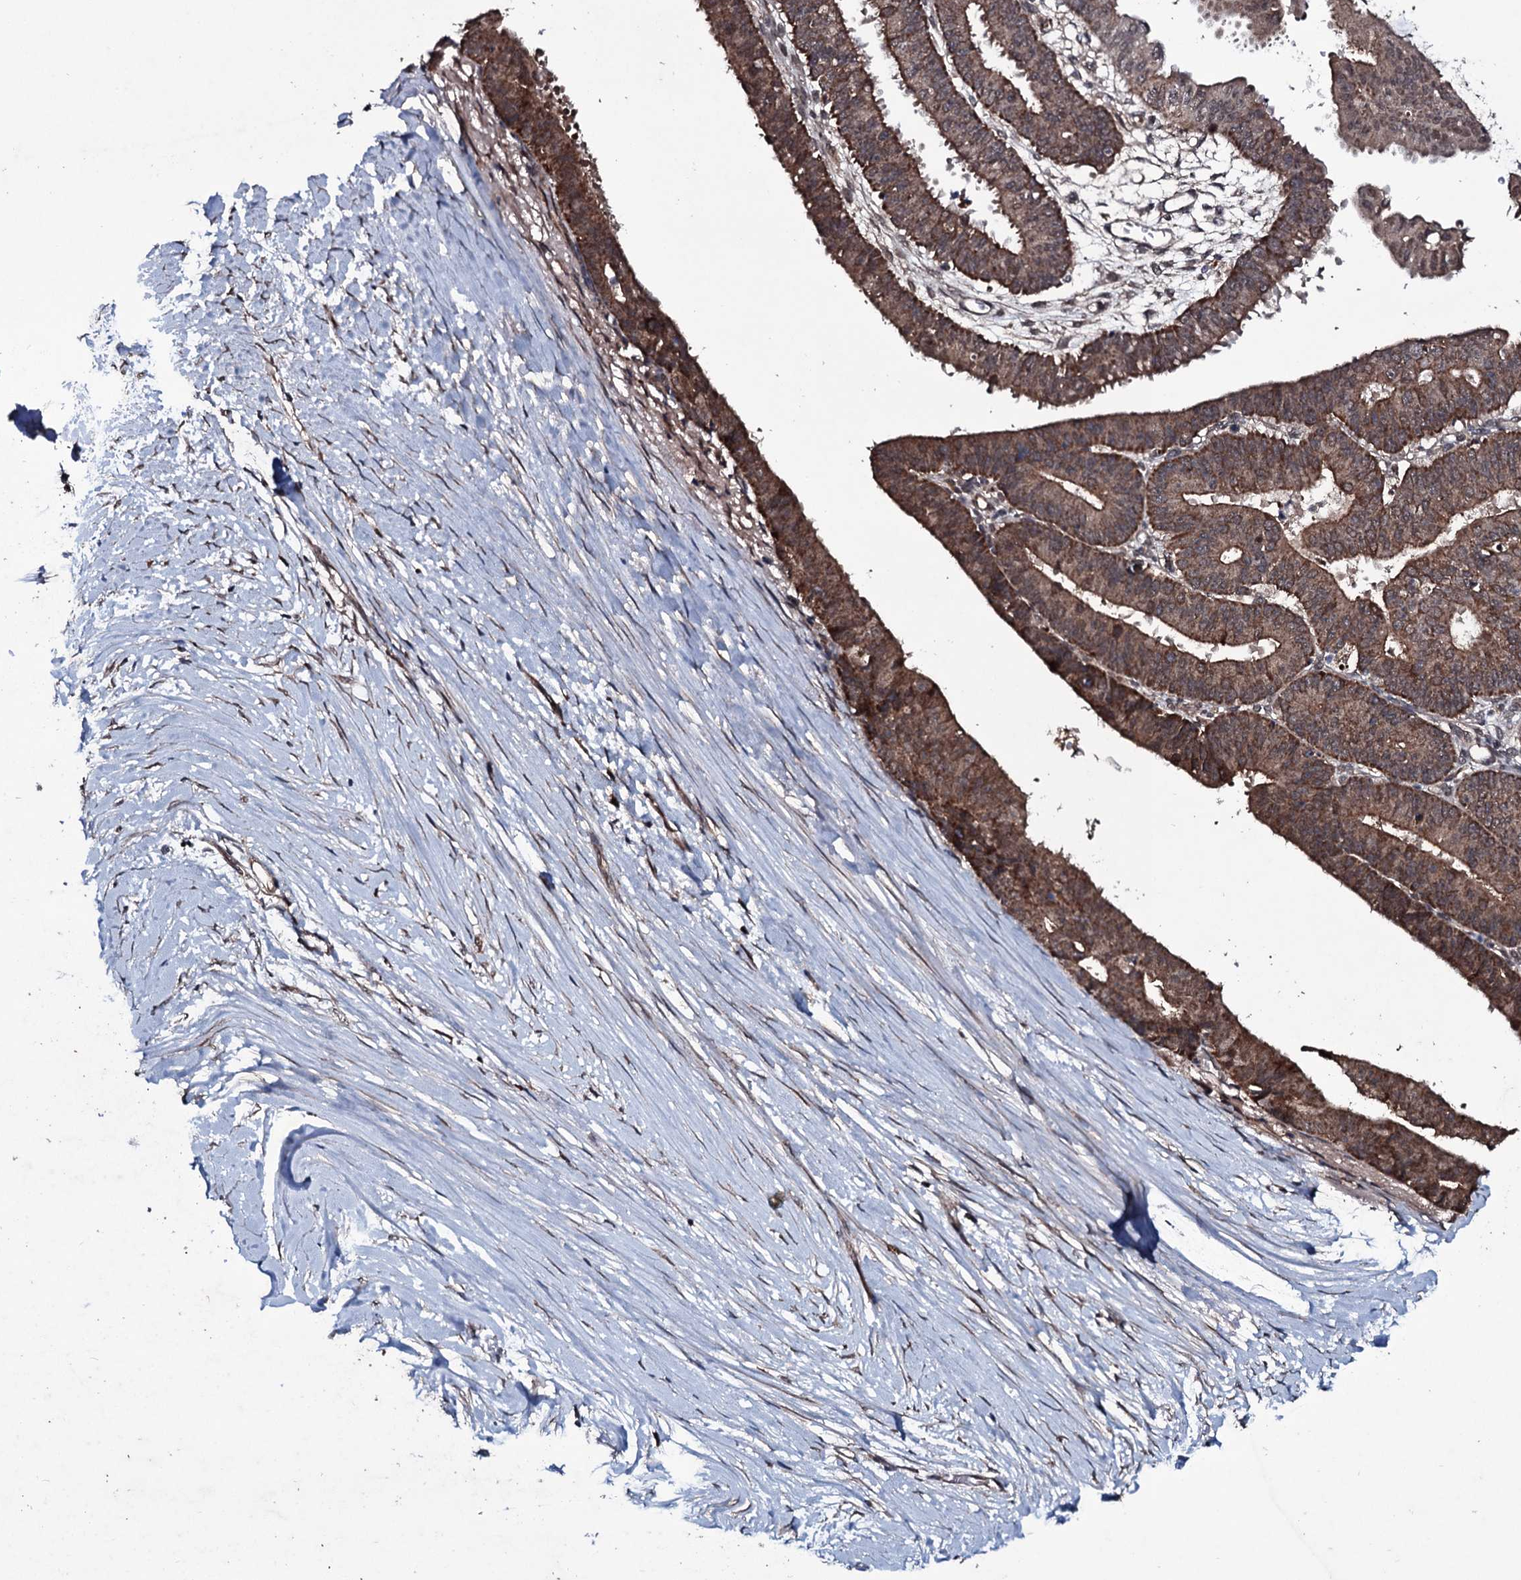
{"staining": {"intensity": "moderate", "quantity": ">75%", "location": "cytoplasmic/membranous"}, "tissue": "ovarian cancer", "cell_type": "Tumor cells", "image_type": "cancer", "snomed": [{"axis": "morphology", "description": "Carcinoma, endometroid"}, {"axis": "topography", "description": "Appendix"}, {"axis": "topography", "description": "Ovary"}], "caption": "Protein analysis of ovarian cancer tissue shows moderate cytoplasmic/membranous expression in about >75% of tumor cells.", "gene": "MRPS31", "patient": {"sex": "female", "age": 42}}